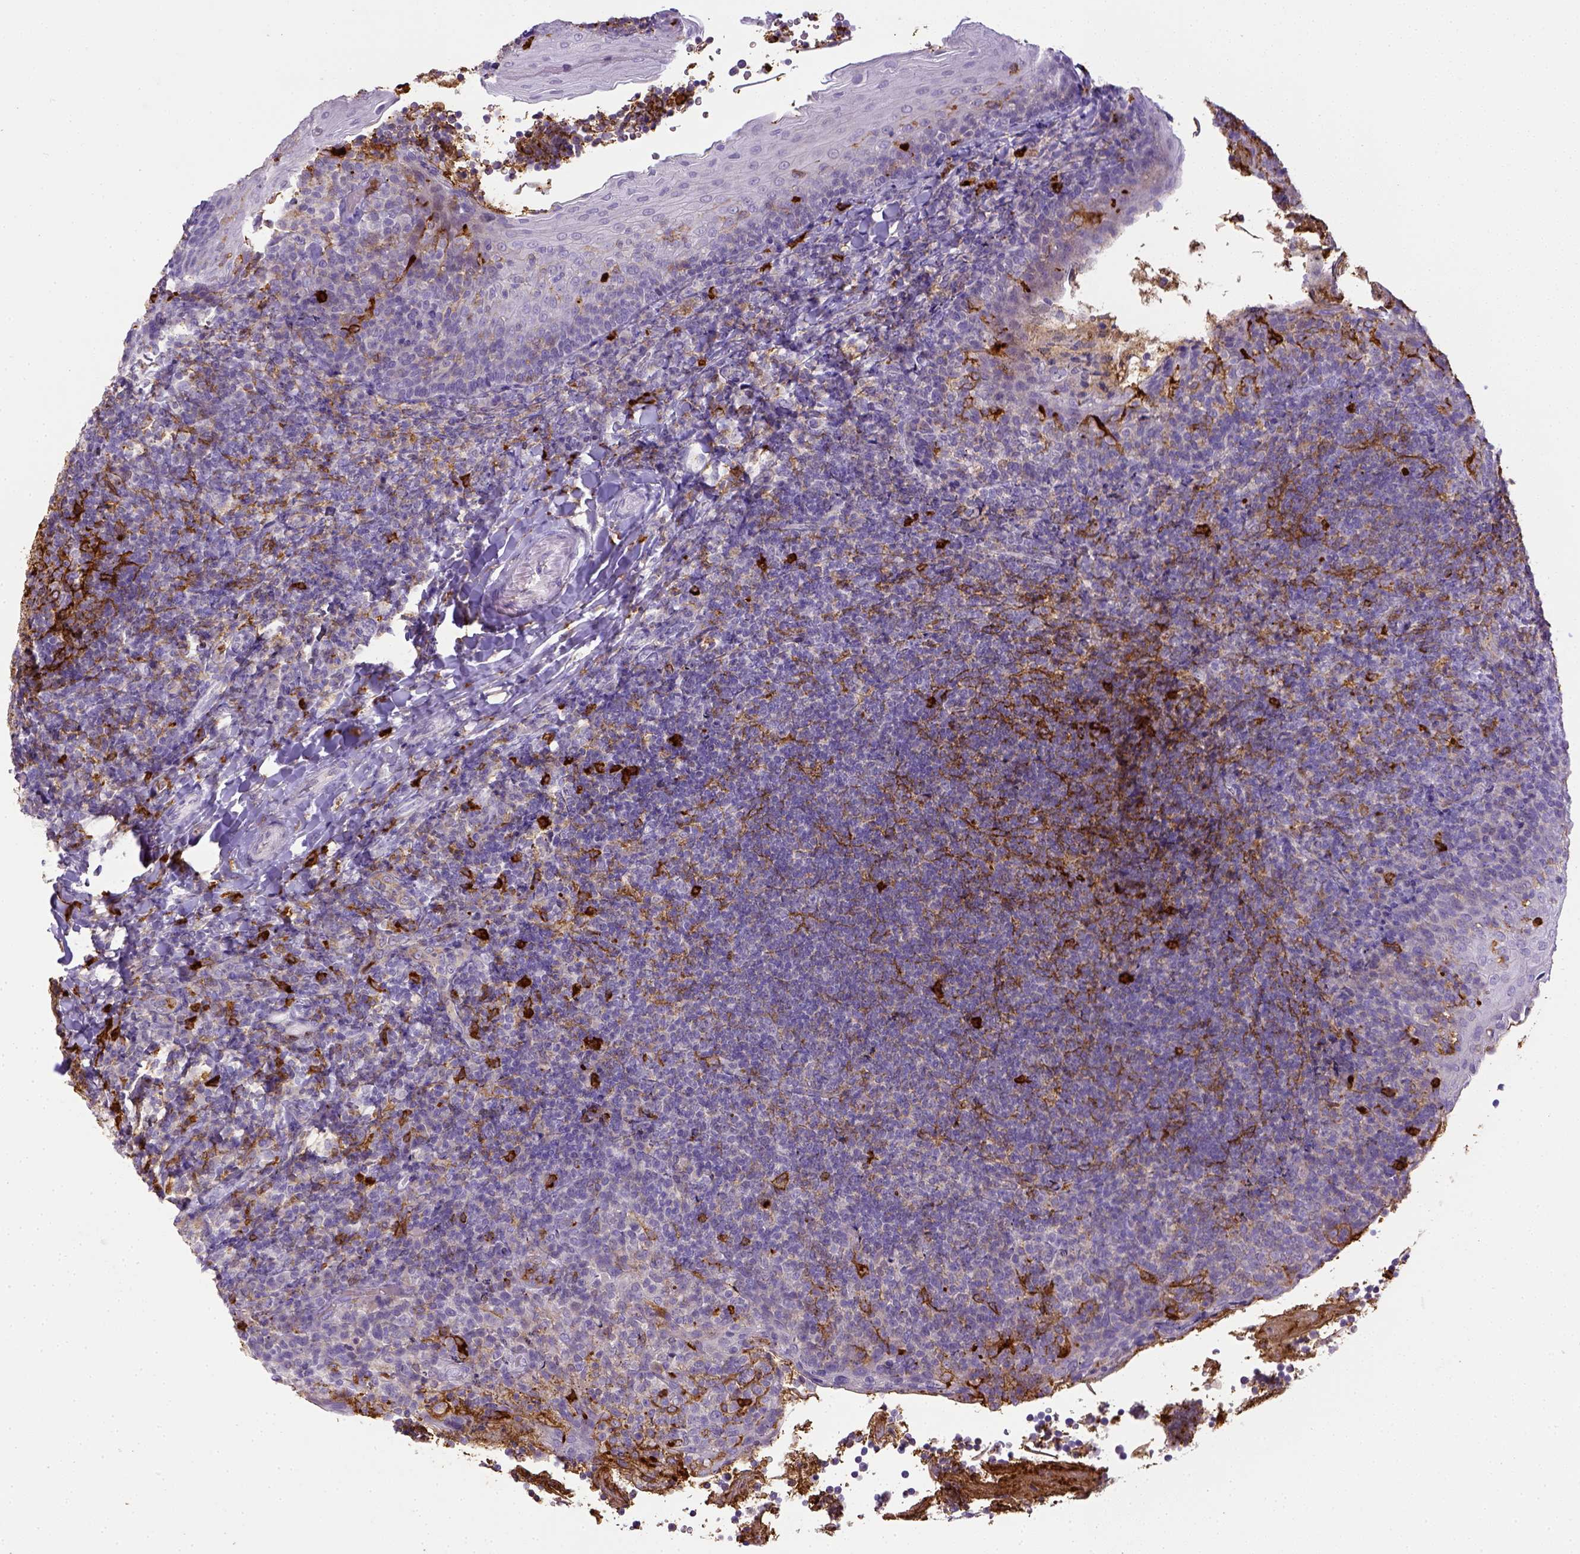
{"staining": {"intensity": "strong", "quantity": "25%-75%", "location": "cytoplasmic/membranous"}, "tissue": "tonsil", "cell_type": "Germinal center cells", "image_type": "normal", "snomed": [{"axis": "morphology", "description": "Normal tissue, NOS"}, {"axis": "topography", "description": "Tonsil"}], "caption": "Immunohistochemistry photomicrograph of normal tonsil: human tonsil stained using immunohistochemistry (IHC) exhibits high levels of strong protein expression localized specifically in the cytoplasmic/membranous of germinal center cells, appearing as a cytoplasmic/membranous brown color.", "gene": "ITGAM", "patient": {"sex": "female", "age": 10}}